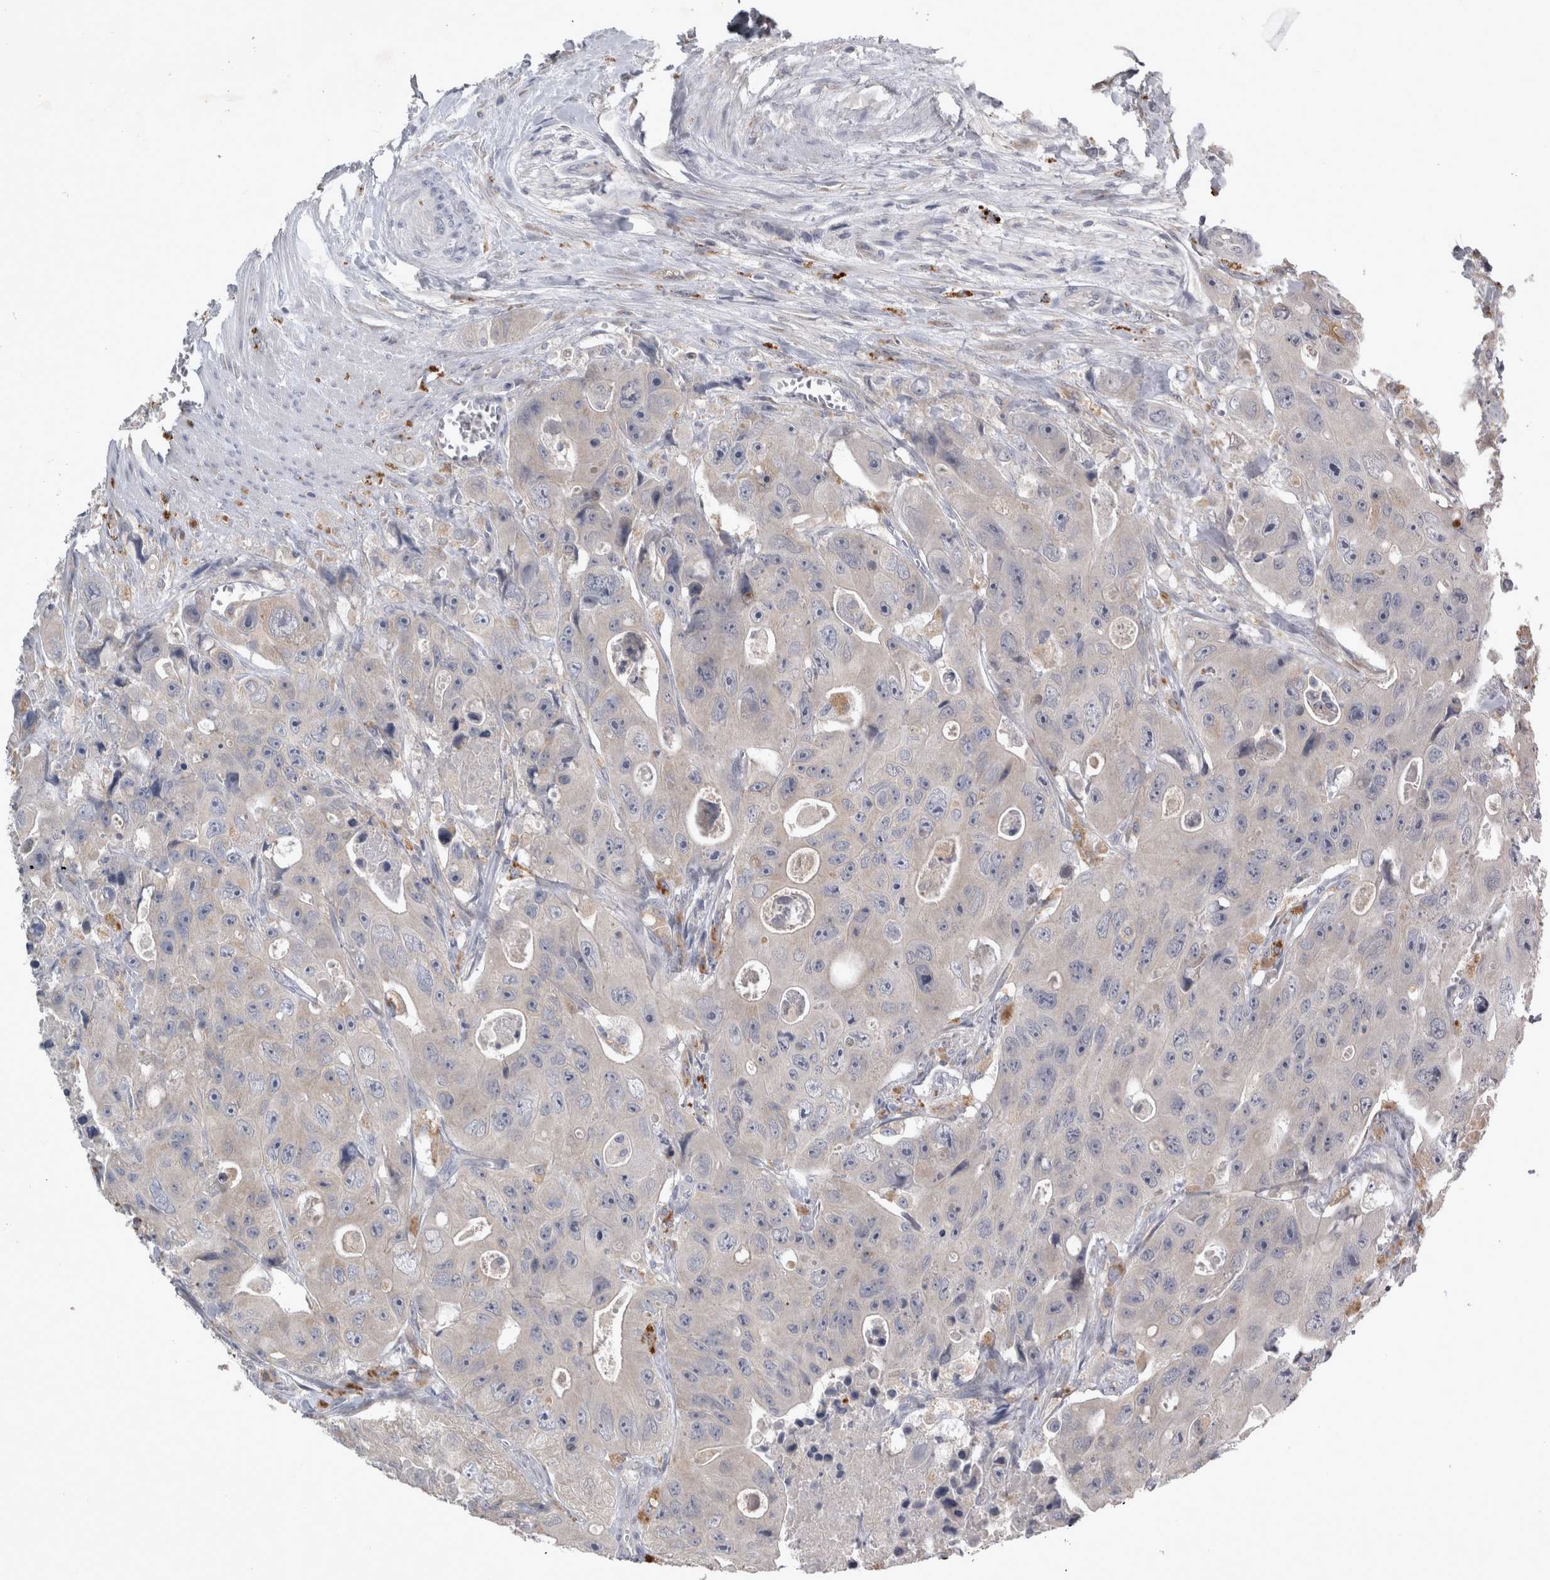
{"staining": {"intensity": "negative", "quantity": "none", "location": "none"}, "tissue": "colorectal cancer", "cell_type": "Tumor cells", "image_type": "cancer", "snomed": [{"axis": "morphology", "description": "Adenocarcinoma, NOS"}, {"axis": "topography", "description": "Colon"}], "caption": "Adenocarcinoma (colorectal) was stained to show a protein in brown. There is no significant staining in tumor cells.", "gene": "SLC22A11", "patient": {"sex": "female", "age": 46}}